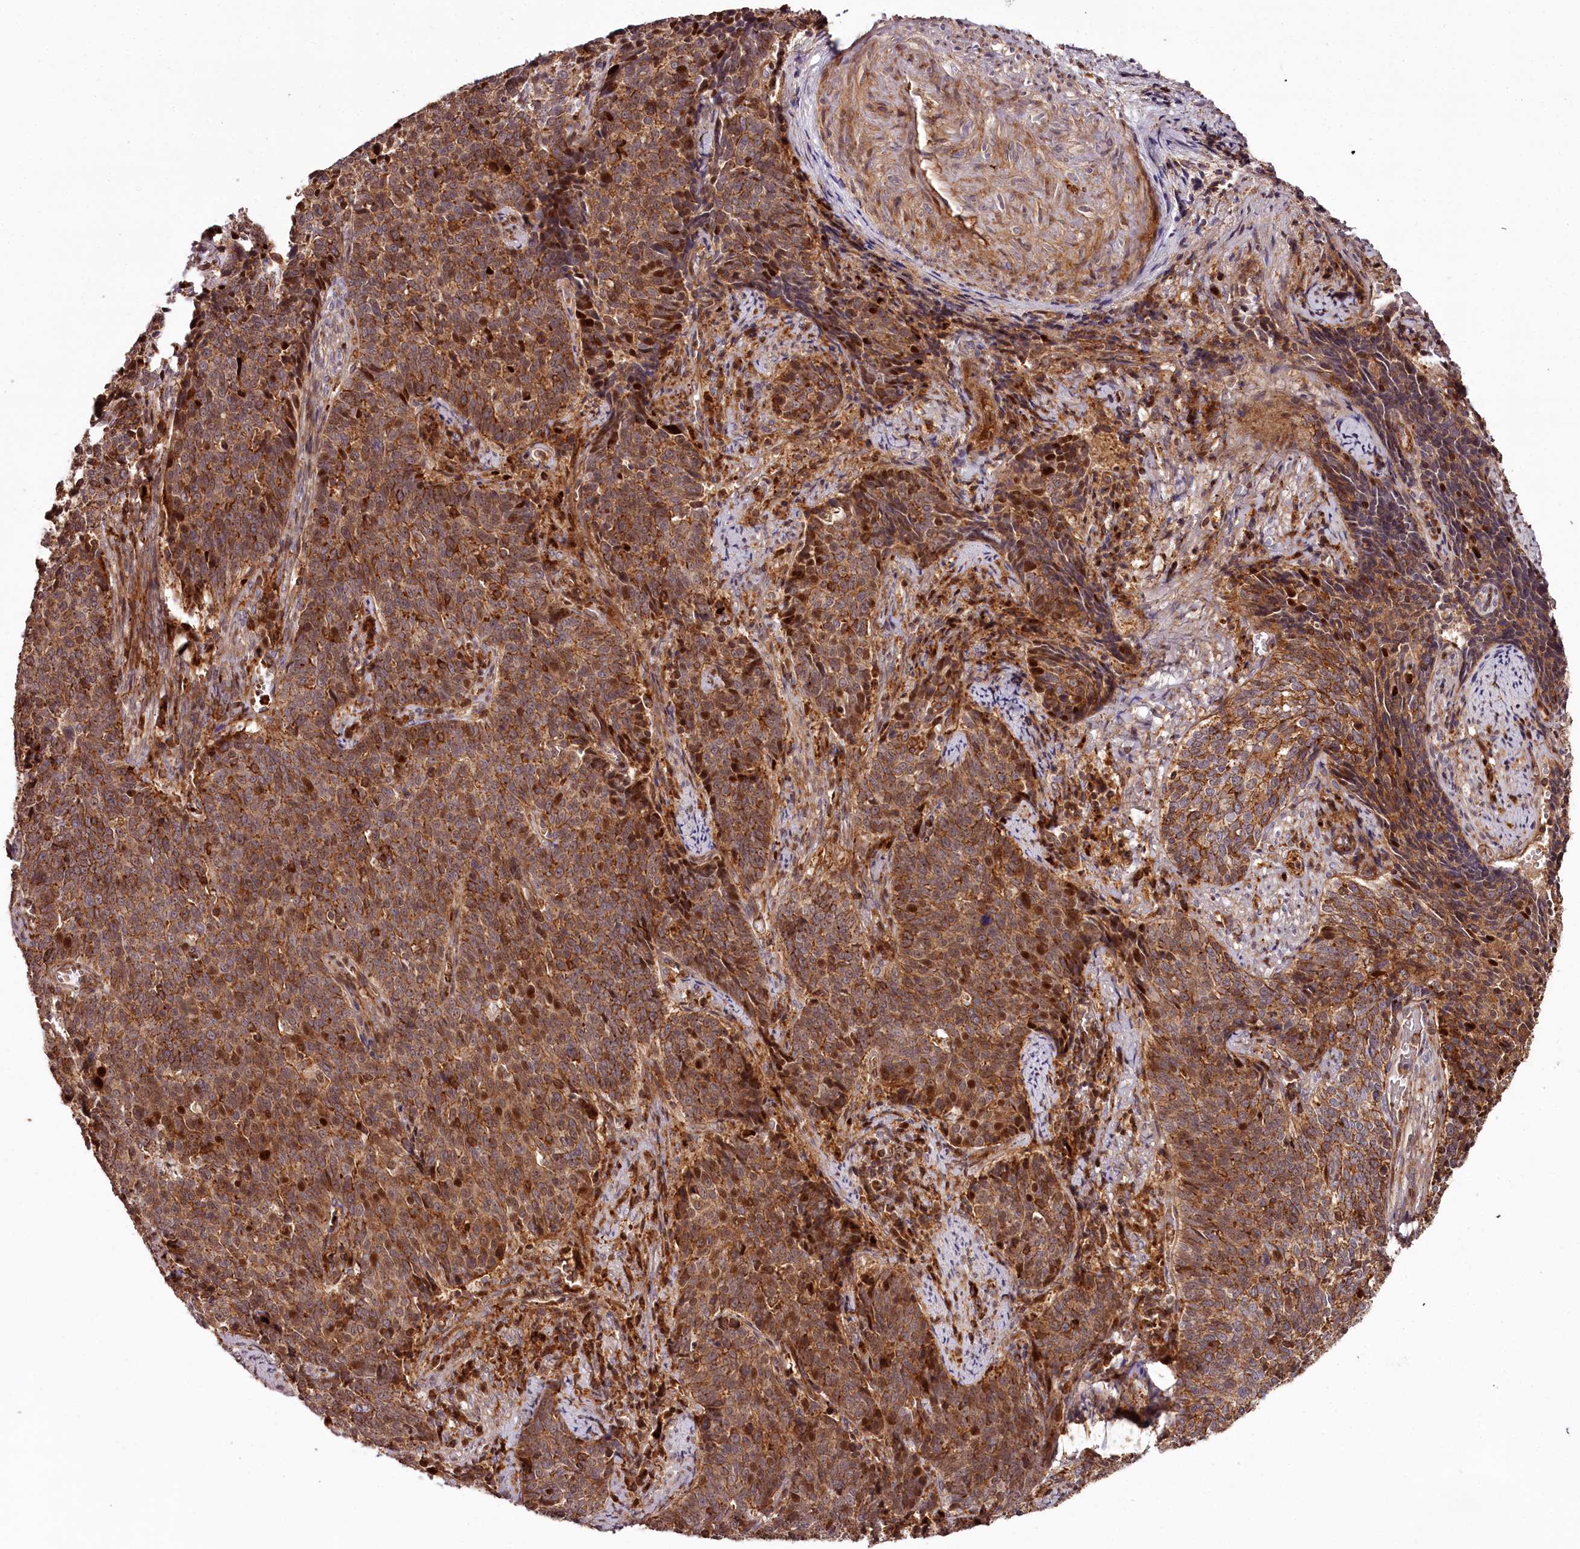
{"staining": {"intensity": "strong", "quantity": ">75%", "location": "cytoplasmic/membranous"}, "tissue": "cervical cancer", "cell_type": "Tumor cells", "image_type": "cancer", "snomed": [{"axis": "morphology", "description": "Squamous cell carcinoma, NOS"}, {"axis": "topography", "description": "Cervix"}], "caption": "This photomicrograph exhibits cervical squamous cell carcinoma stained with immunohistochemistry to label a protein in brown. The cytoplasmic/membranous of tumor cells show strong positivity for the protein. Nuclei are counter-stained blue.", "gene": "KIF14", "patient": {"sex": "female", "age": 39}}